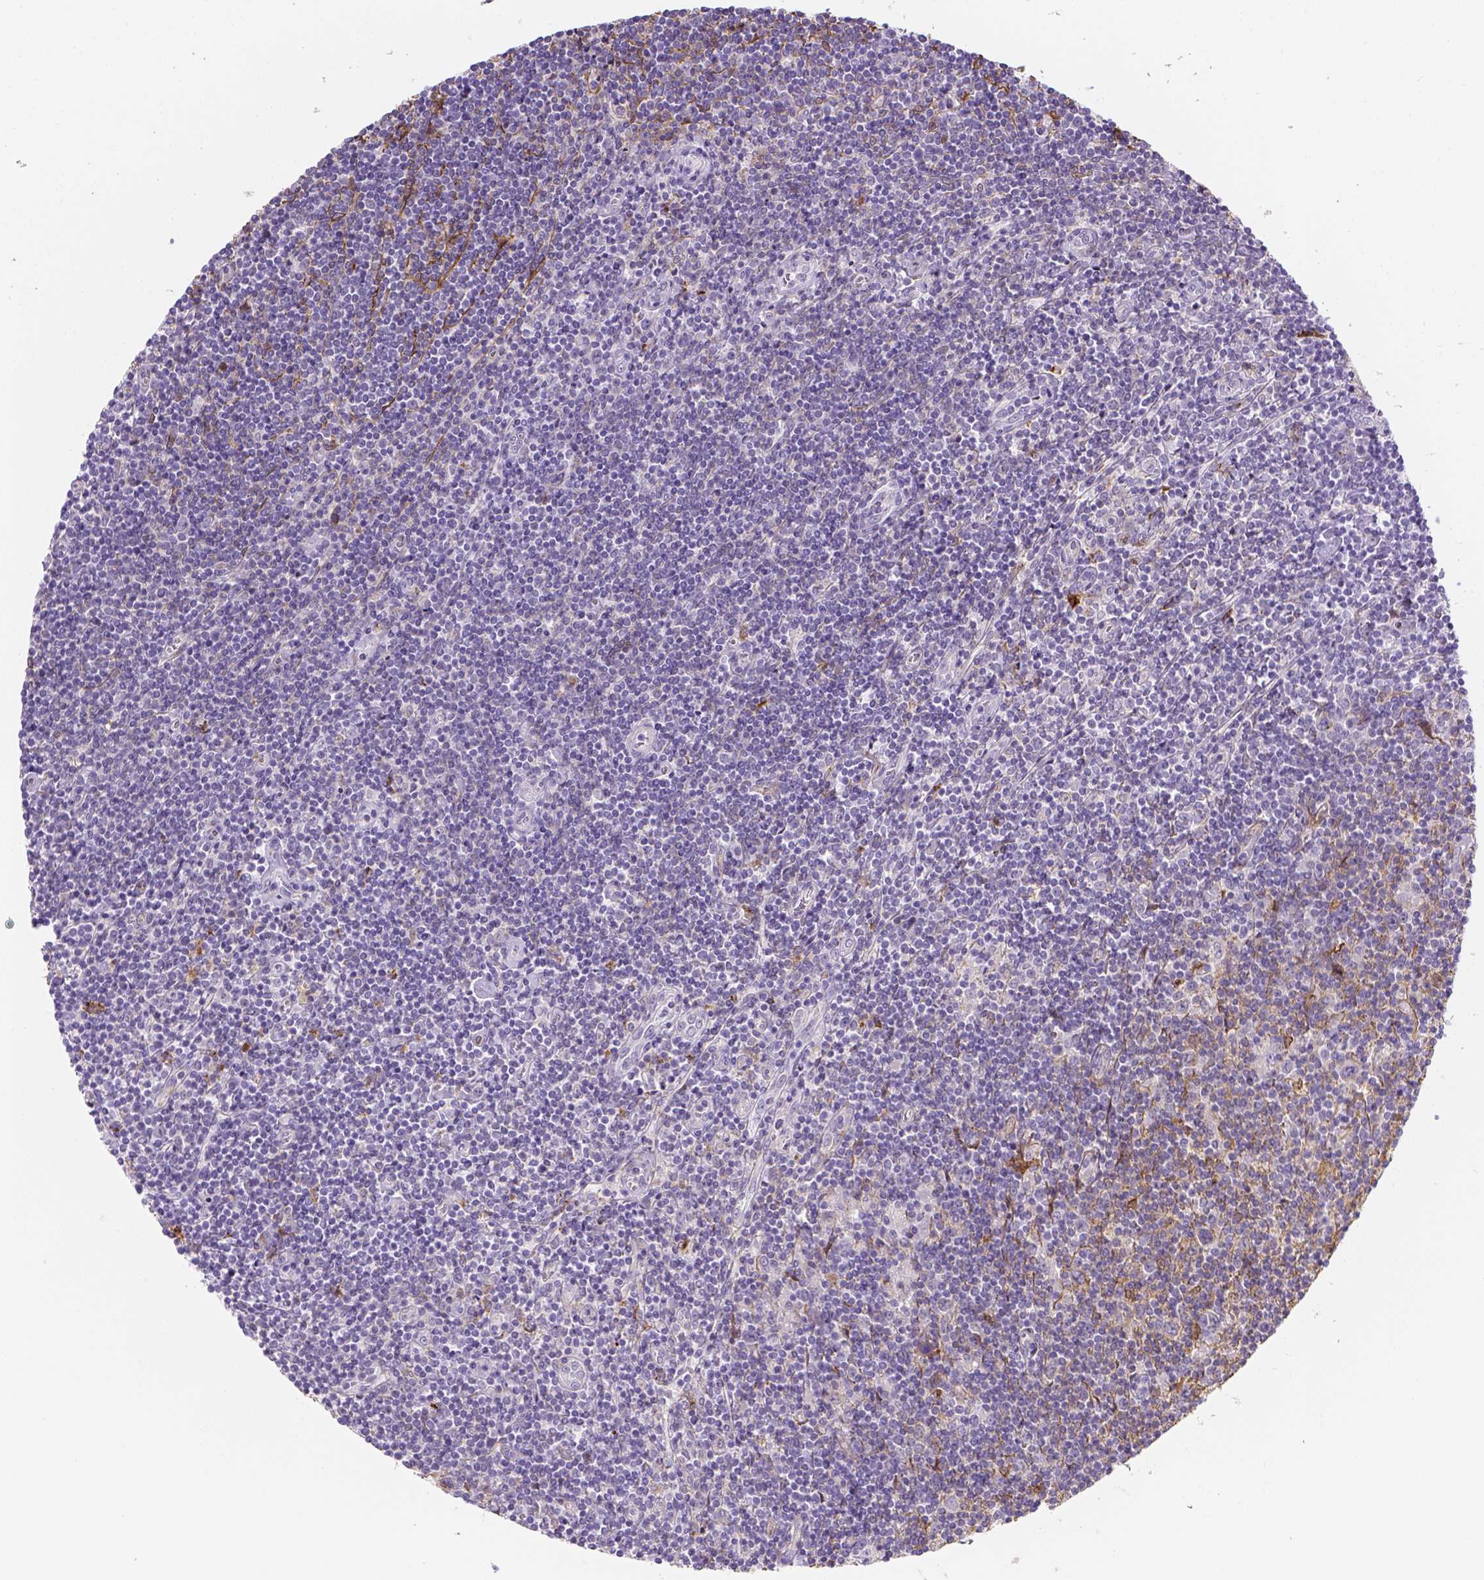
{"staining": {"intensity": "negative", "quantity": "none", "location": "none"}, "tissue": "lymphoma", "cell_type": "Tumor cells", "image_type": "cancer", "snomed": [{"axis": "morphology", "description": "Hodgkin's disease, NOS"}, {"axis": "topography", "description": "Lymph node"}], "caption": "A high-resolution image shows immunohistochemistry (IHC) staining of lymphoma, which reveals no significant staining in tumor cells.", "gene": "CACNB1", "patient": {"sex": "male", "age": 40}}